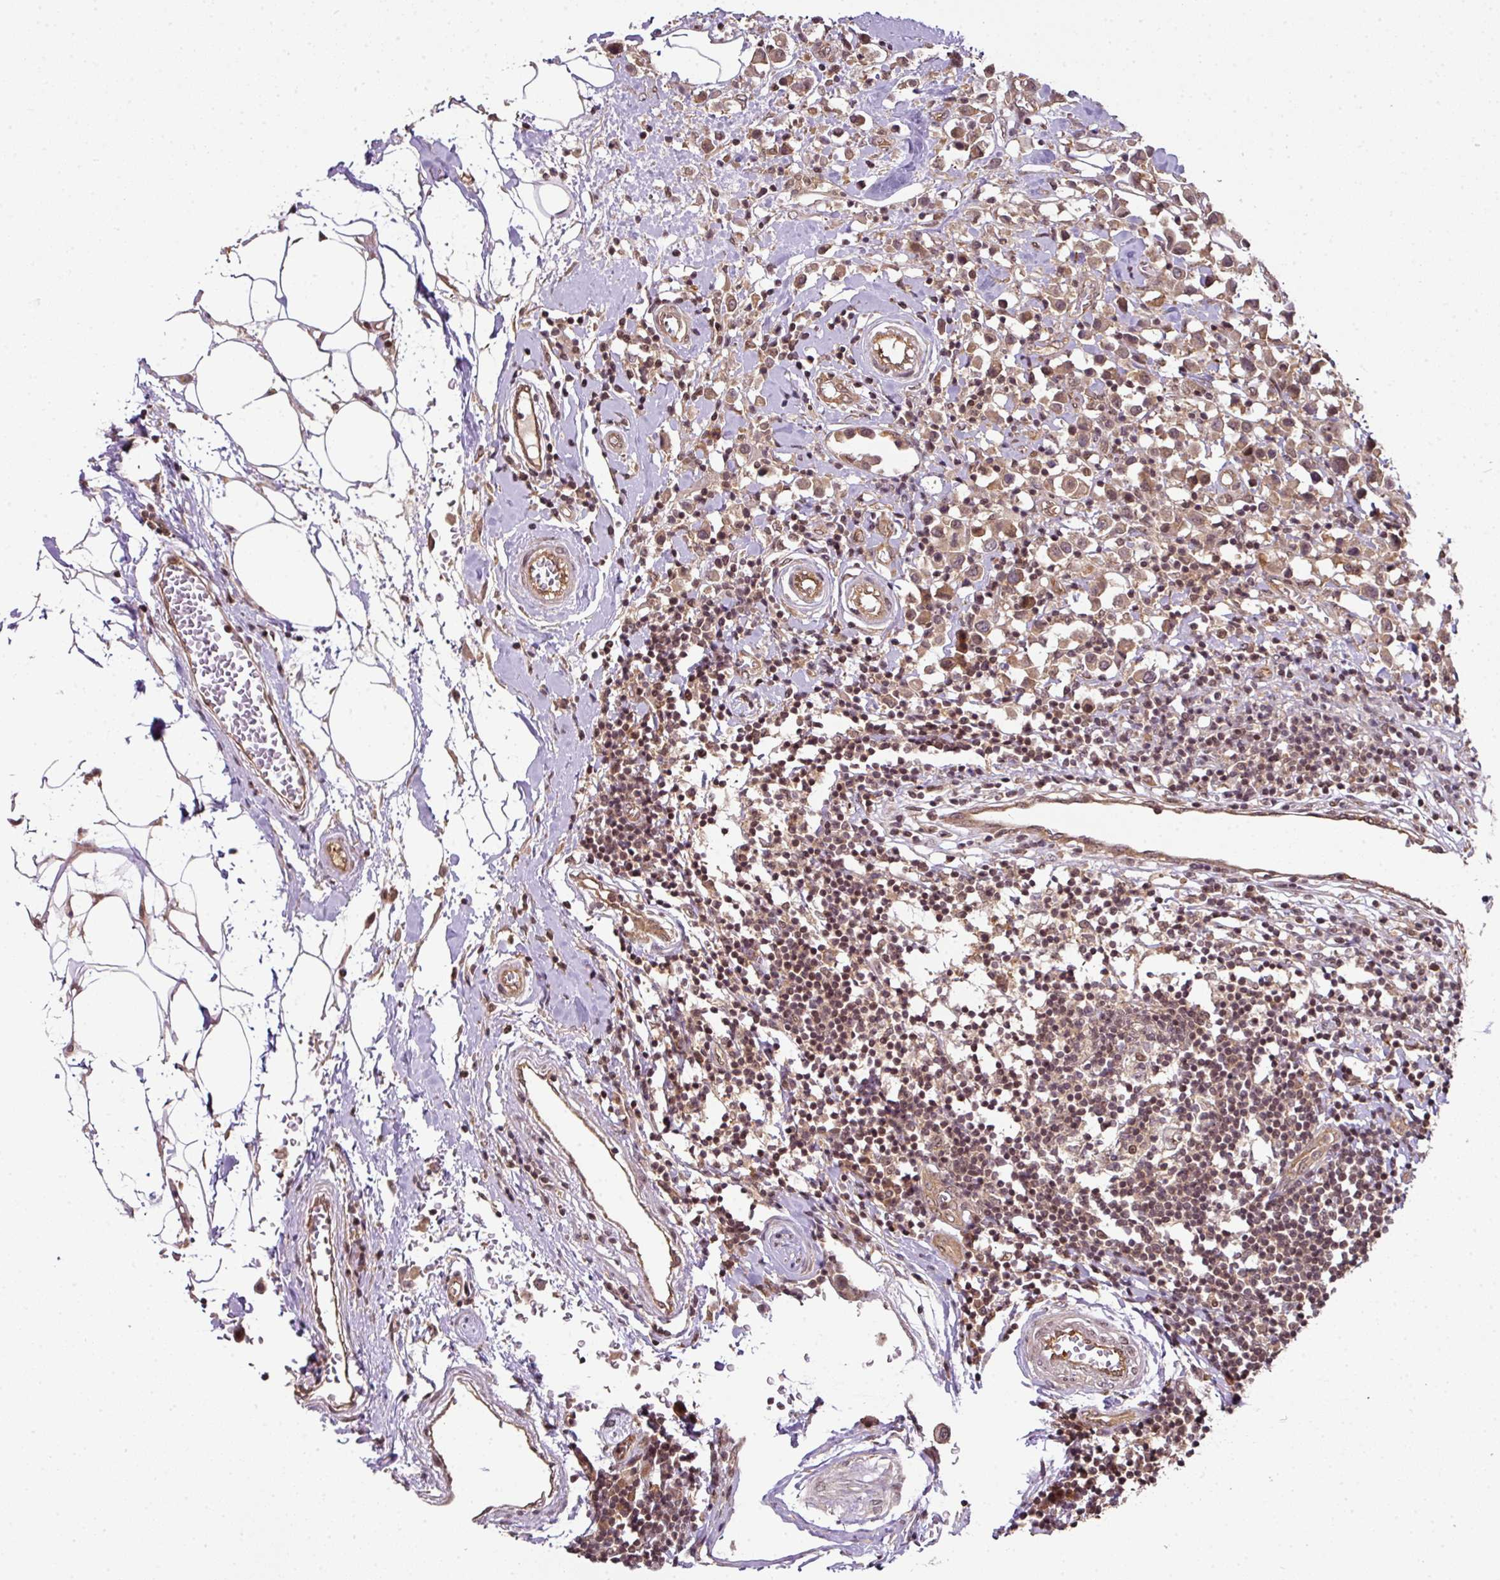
{"staining": {"intensity": "moderate", "quantity": ">75%", "location": "cytoplasmic/membranous,nuclear"}, "tissue": "breast cancer", "cell_type": "Tumor cells", "image_type": "cancer", "snomed": [{"axis": "morphology", "description": "Duct carcinoma"}, {"axis": "topography", "description": "Breast"}], "caption": "Breast cancer tissue displays moderate cytoplasmic/membranous and nuclear positivity in approximately >75% of tumor cells, visualized by immunohistochemistry. (DAB (3,3'-diaminobenzidine) = brown stain, brightfield microscopy at high magnification).", "gene": "ANKRD18A", "patient": {"sex": "female", "age": 61}}